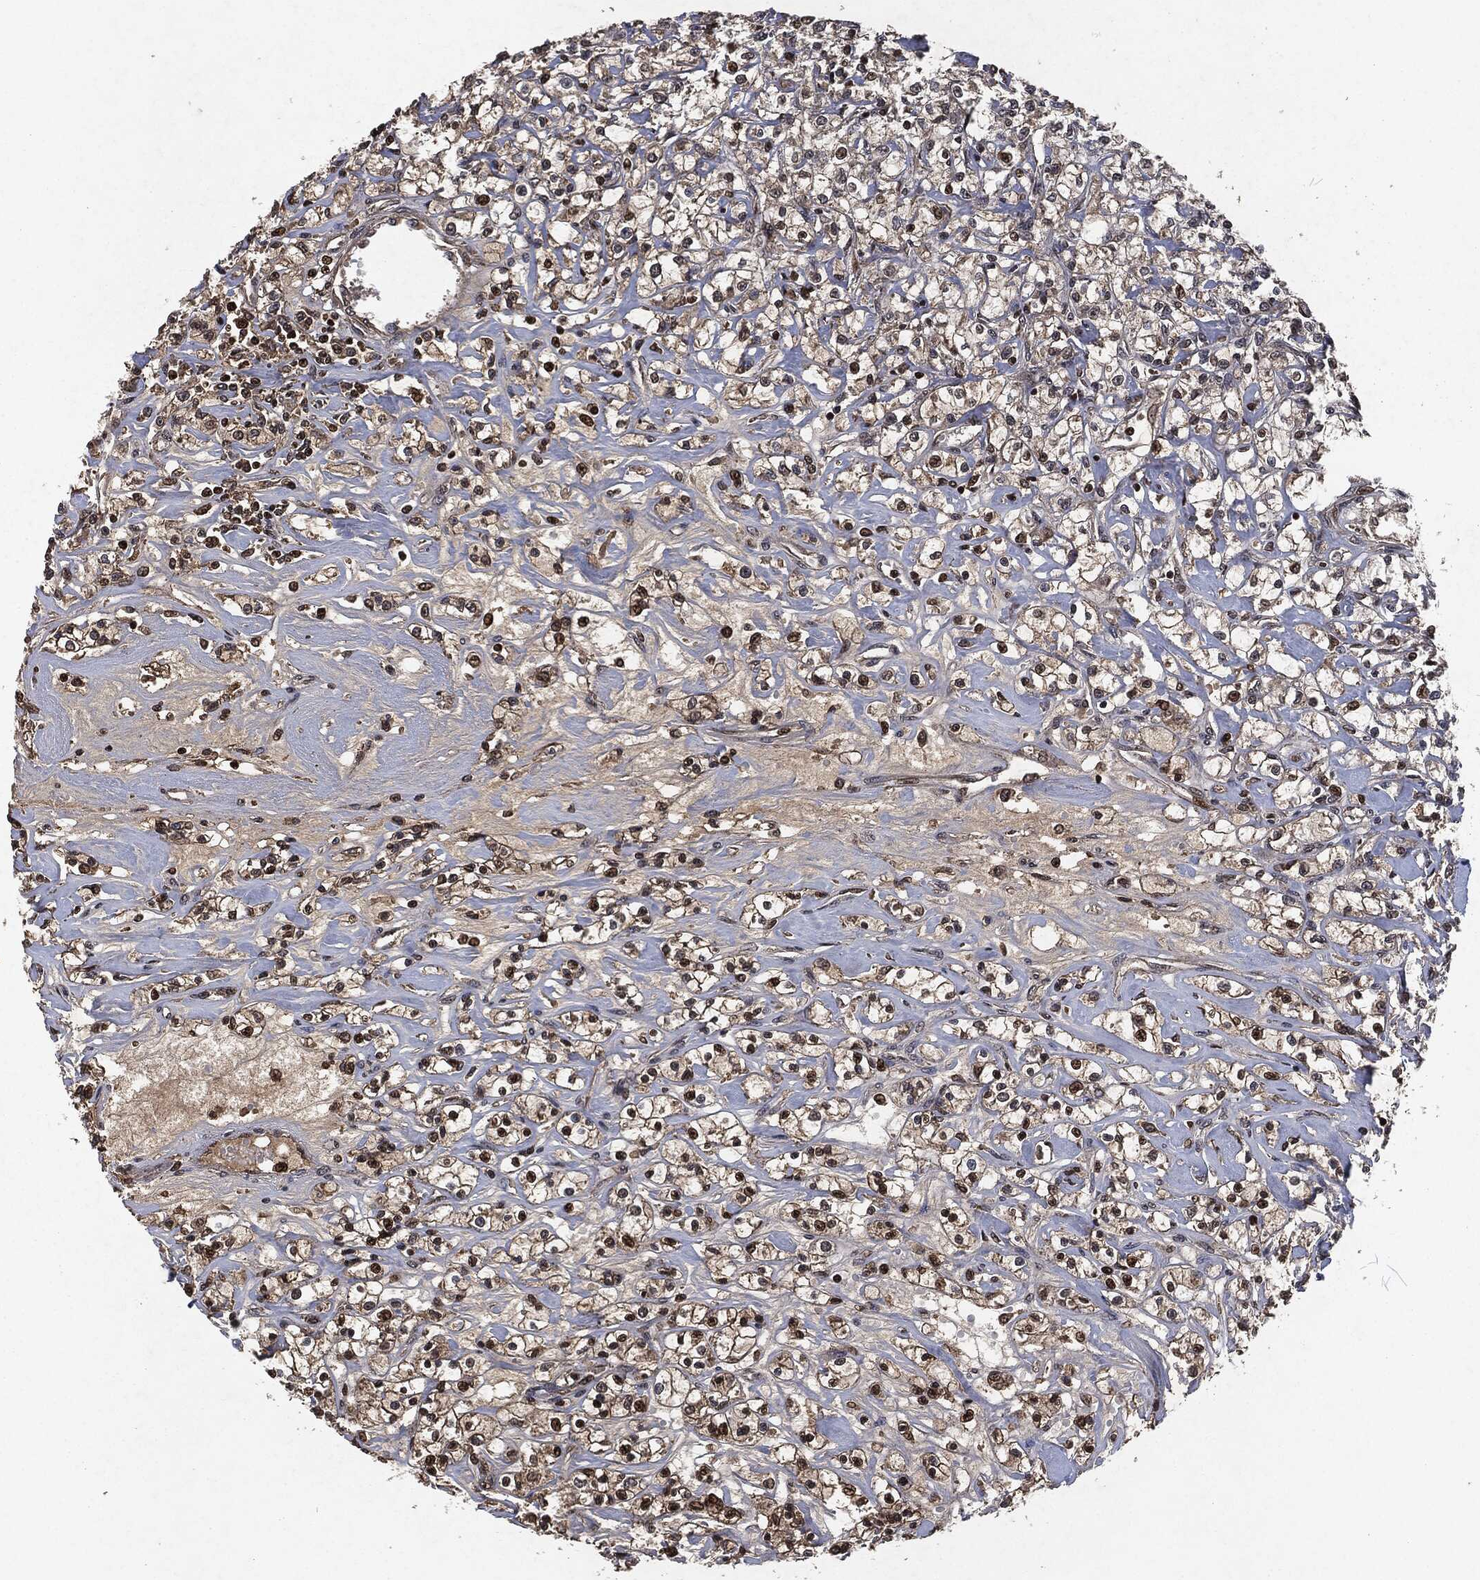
{"staining": {"intensity": "strong", "quantity": "25%-75%", "location": "nuclear"}, "tissue": "renal cancer", "cell_type": "Tumor cells", "image_type": "cancer", "snomed": [{"axis": "morphology", "description": "Adenocarcinoma, NOS"}, {"axis": "topography", "description": "Kidney"}], "caption": "Immunohistochemical staining of human renal cancer demonstrates strong nuclear protein staining in about 25%-75% of tumor cells.", "gene": "SNAI1", "patient": {"sex": "female", "age": 59}}